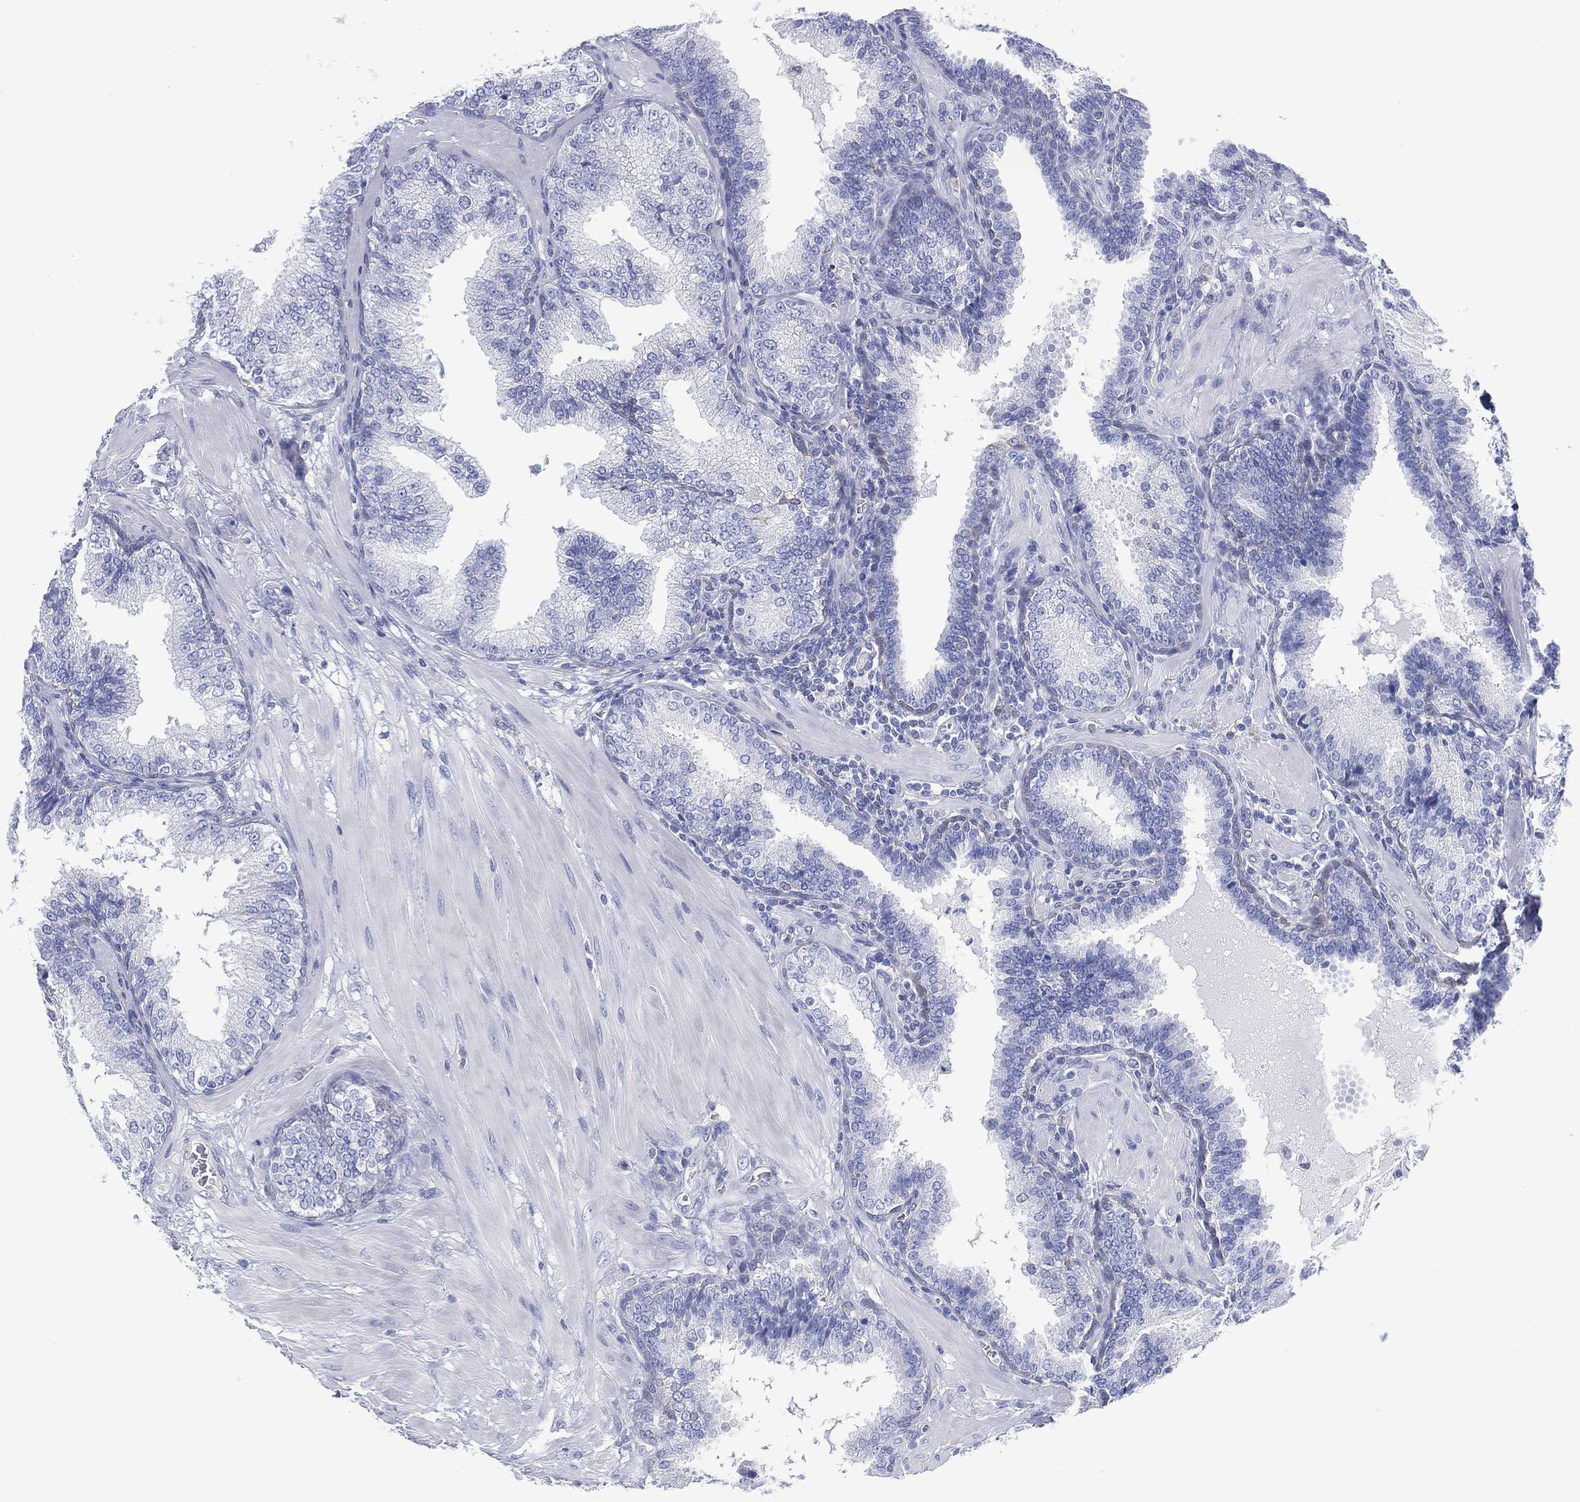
{"staining": {"intensity": "negative", "quantity": "none", "location": "none"}, "tissue": "prostate cancer", "cell_type": "Tumor cells", "image_type": "cancer", "snomed": [{"axis": "morphology", "description": "Adenocarcinoma, NOS"}, {"axis": "topography", "description": "Prostate"}], "caption": "There is no significant staining in tumor cells of prostate cancer (adenocarcinoma).", "gene": "DDI1", "patient": {"sex": "male", "age": 57}}